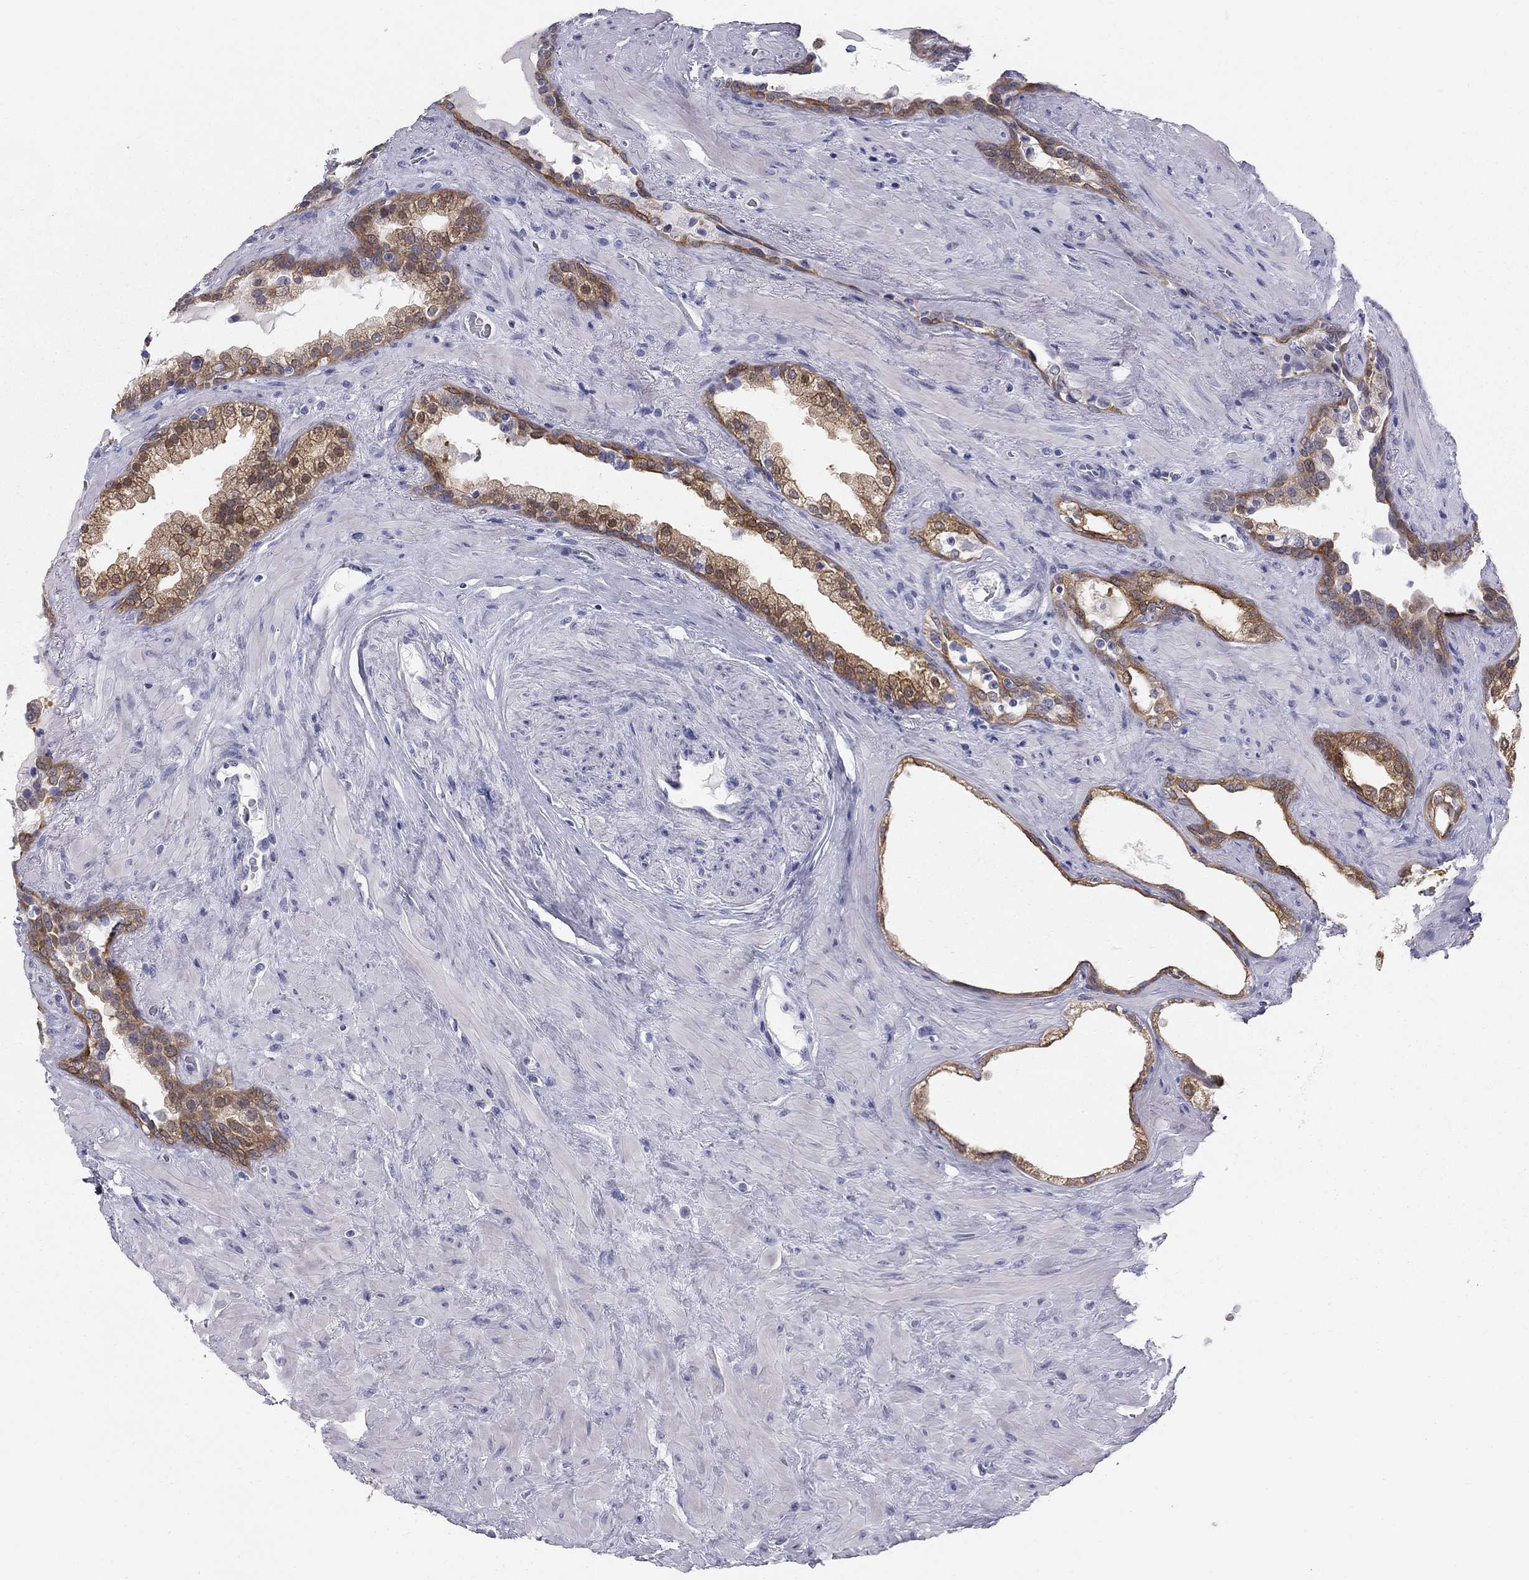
{"staining": {"intensity": "moderate", "quantity": "25%-75%", "location": "cytoplasmic/membranous"}, "tissue": "prostate", "cell_type": "Glandular cells", "image_type": "normal", "snomed": [{"axis": "morphology", "description": "Normal tissue, NOS"}, {"axis": "topography", "description": "Prostate"}], "caption": "Protein staining of benign prostate demonstrates moderate cytoplasmic/membranous expression in about 25%-75% of glandular cells.", "gene": "SULT2B1", "patient": {"sex": "male", "age": 63}}